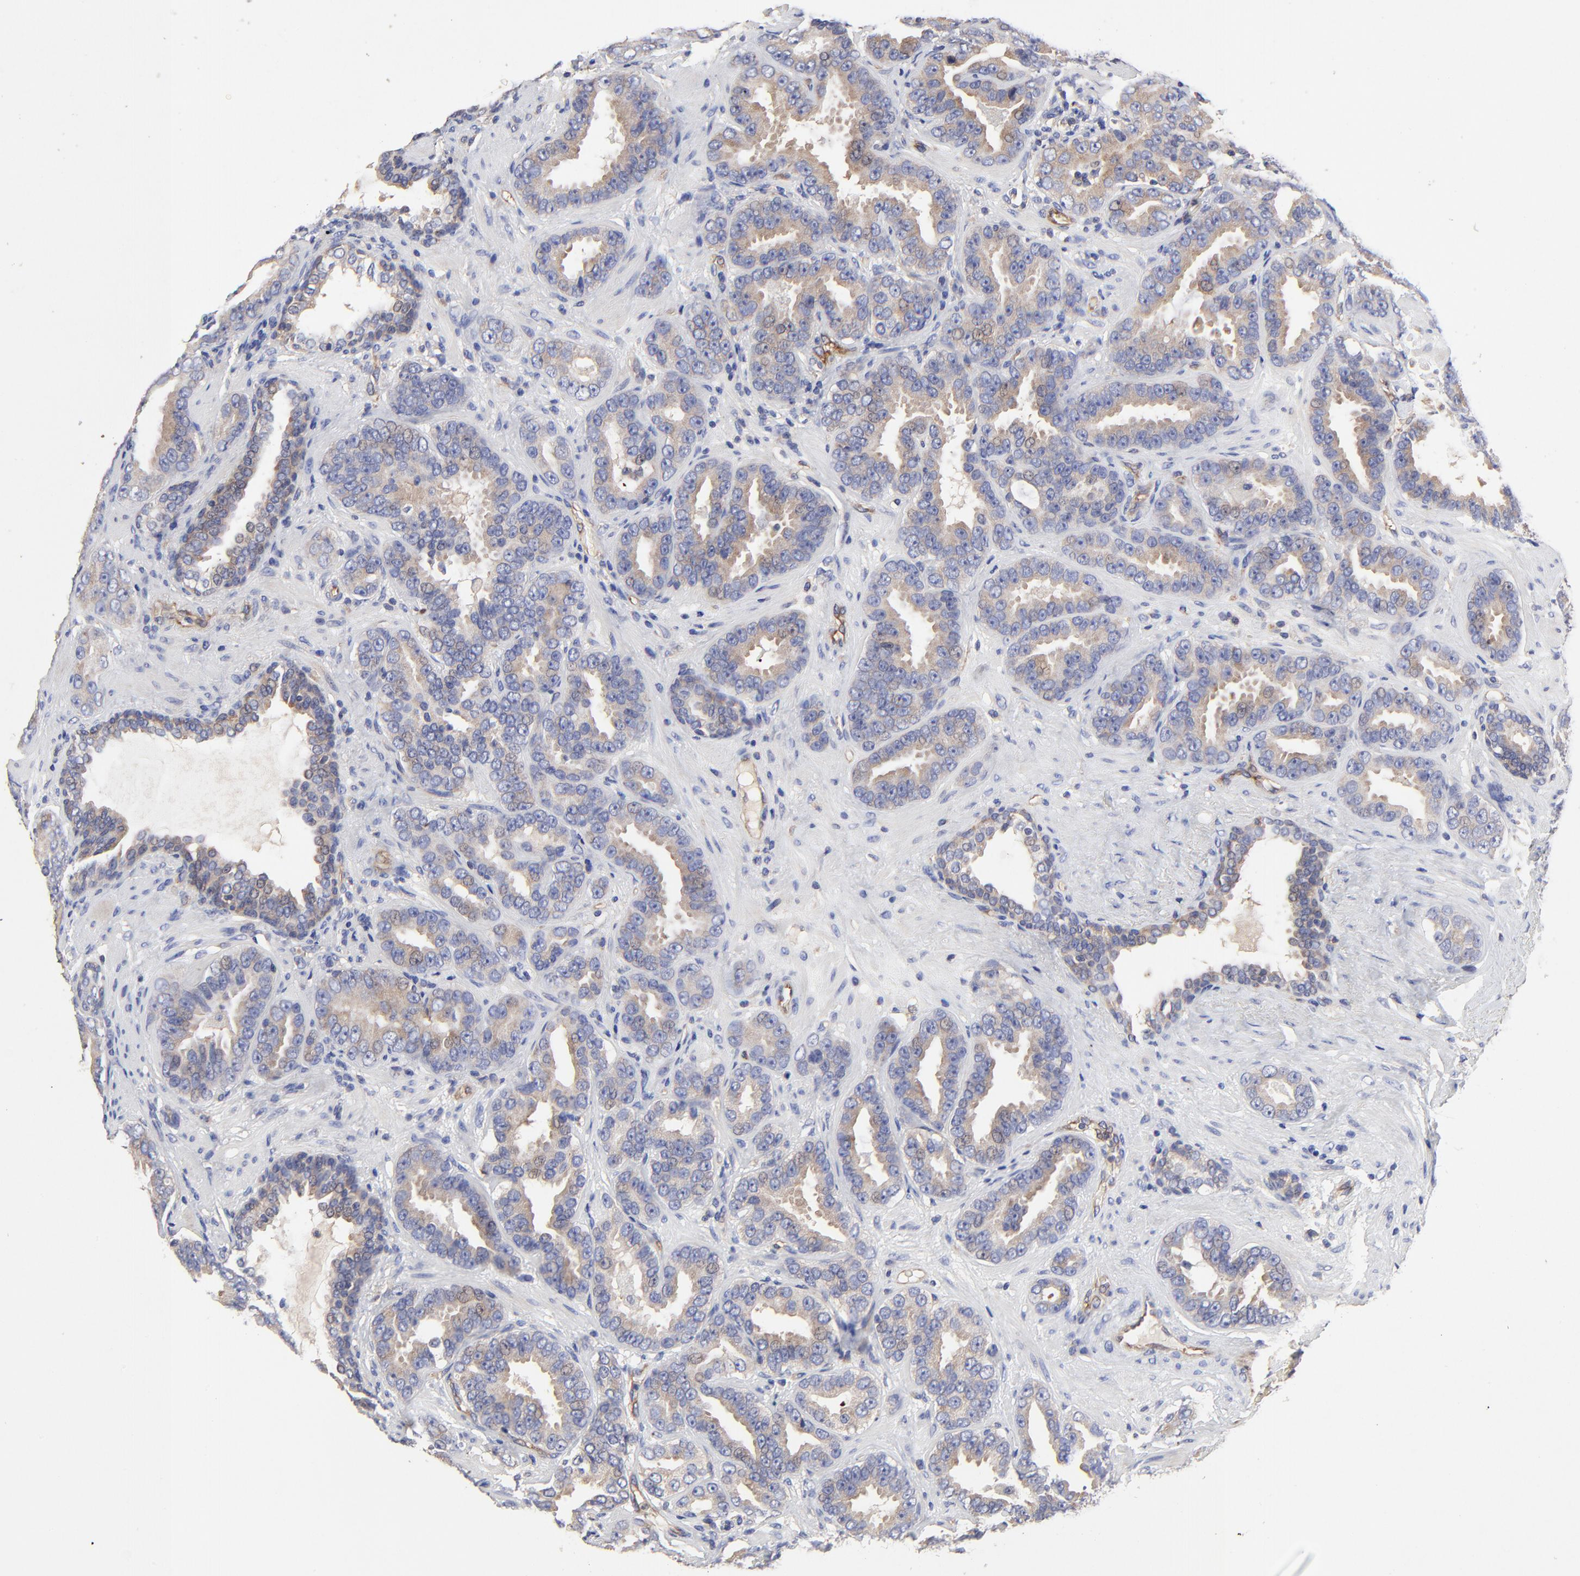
{"staining": {"intensity": "weak", "quantity": "25%-75%", "location": "cytoplasmic/membranous"}, "tissue": "prostate cancer", "cell_type": "Tumor cells", "image_type": "cancer", "snomed": [{"axis": "morphology", "description": "Adenocarcinoma, Low grade"}, {"axis": "topography", "description": "Prostate"}], "caption": "This is a photomicrograph of IHC staining of prostate adenocarcinoma (low-grade), which shows weak expression in the cytoplasmic/membranous of tumor cells.", "gene": "SULF2", "patient": {"sex": "male", "age": 59}}